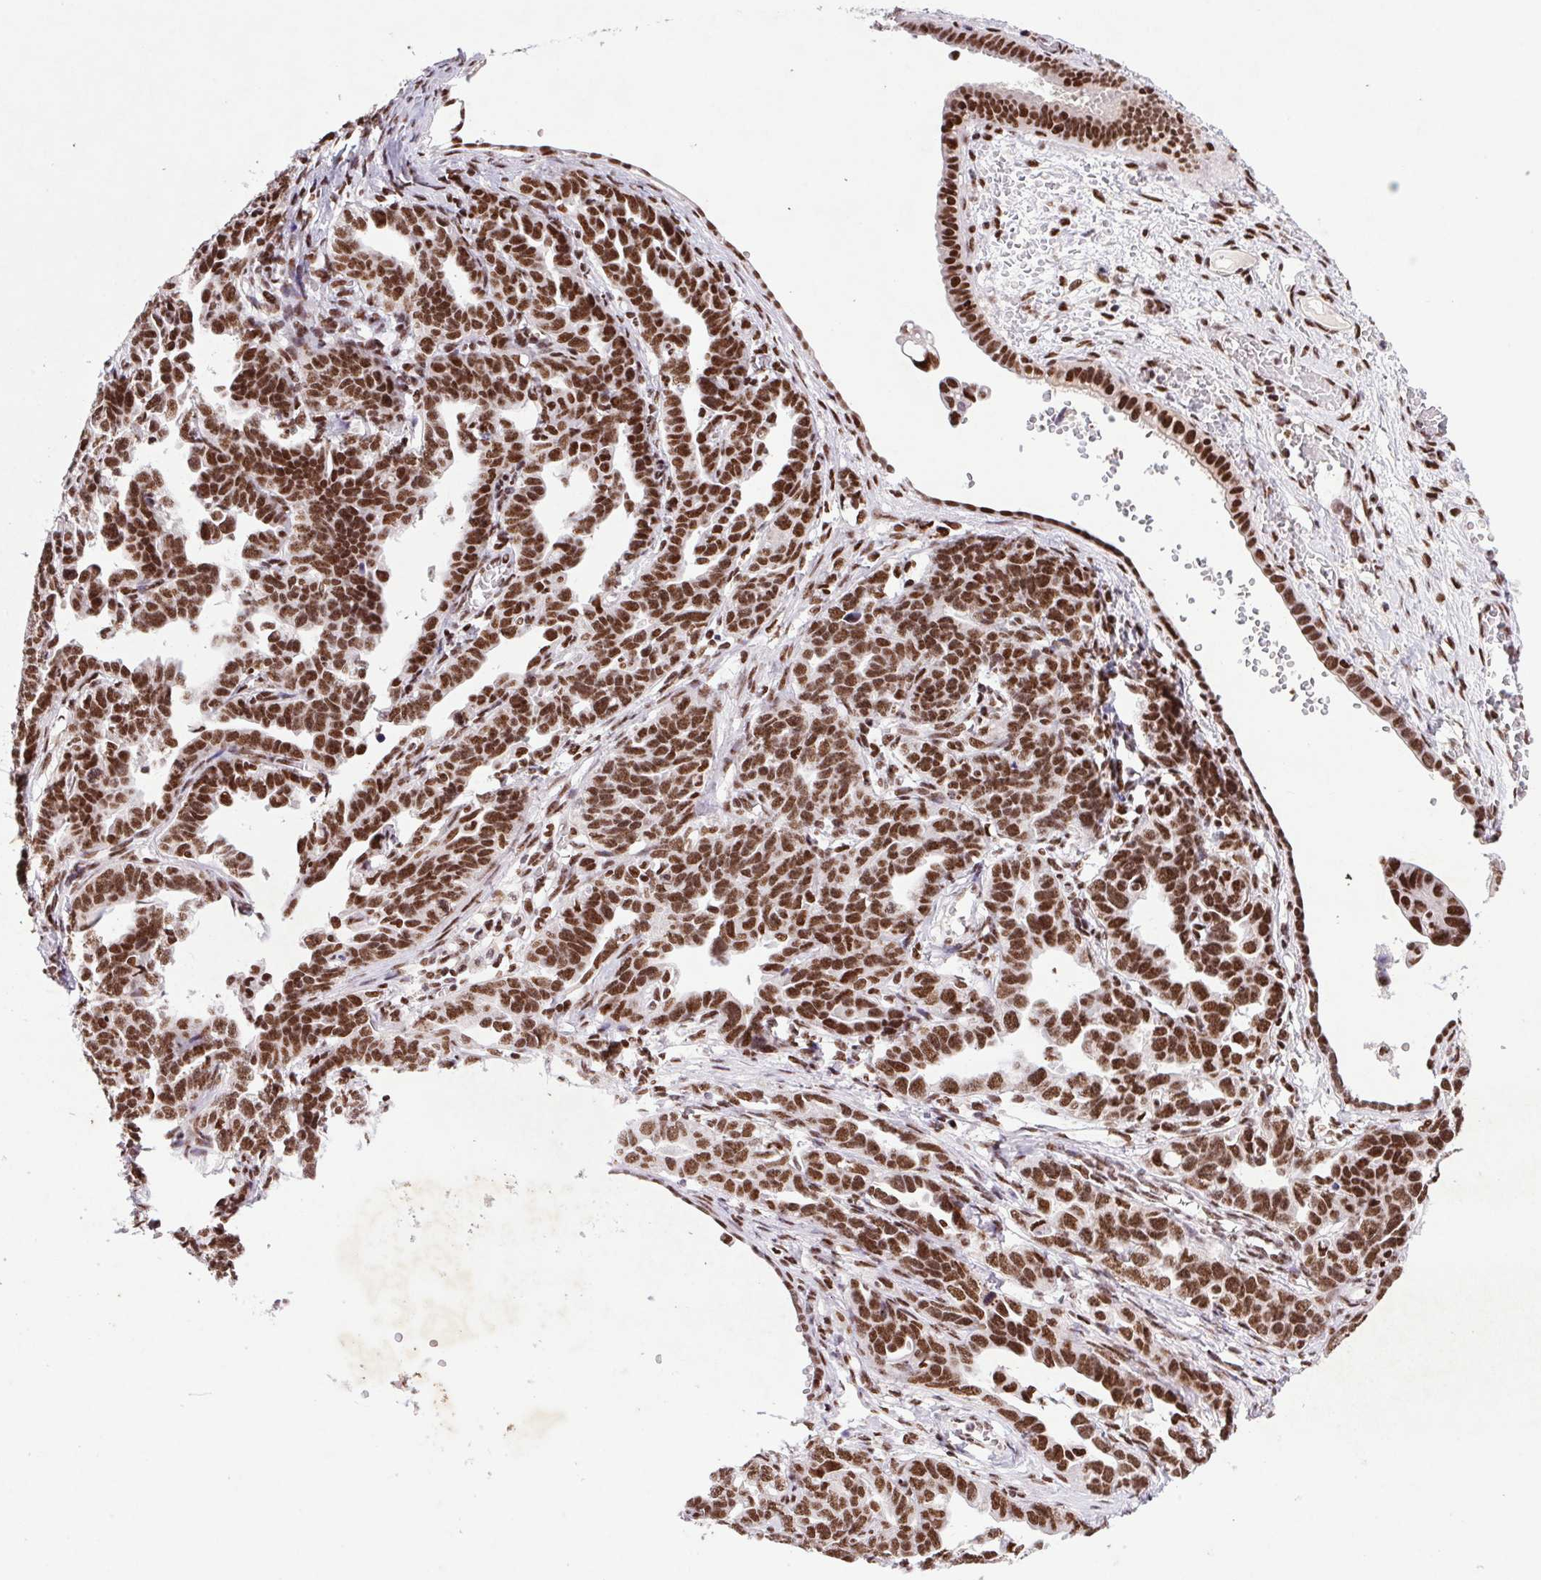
{"staining": {"intensity": "strong", "quantity": ">75%", "location": "nuclear"}, "tissue": "ovarian cancer", "cell_type": "Tumor cells", "image_type": "cancer", "snomed": [{"axis": "morphology", "description": "Cystadenocarcinoma, serous, NOS"}, {"axis": "topography", "description": "Ovary"}], "caption": "There is high levels of strong nuclear staining in tumor cells of ovarian cancer (serous cystadenocarcinoma), as demonstrated by immunohistochemical staining (brown color).", "gene": "LDLRAD4", "patient": {"sex": "female", "age": 69}}